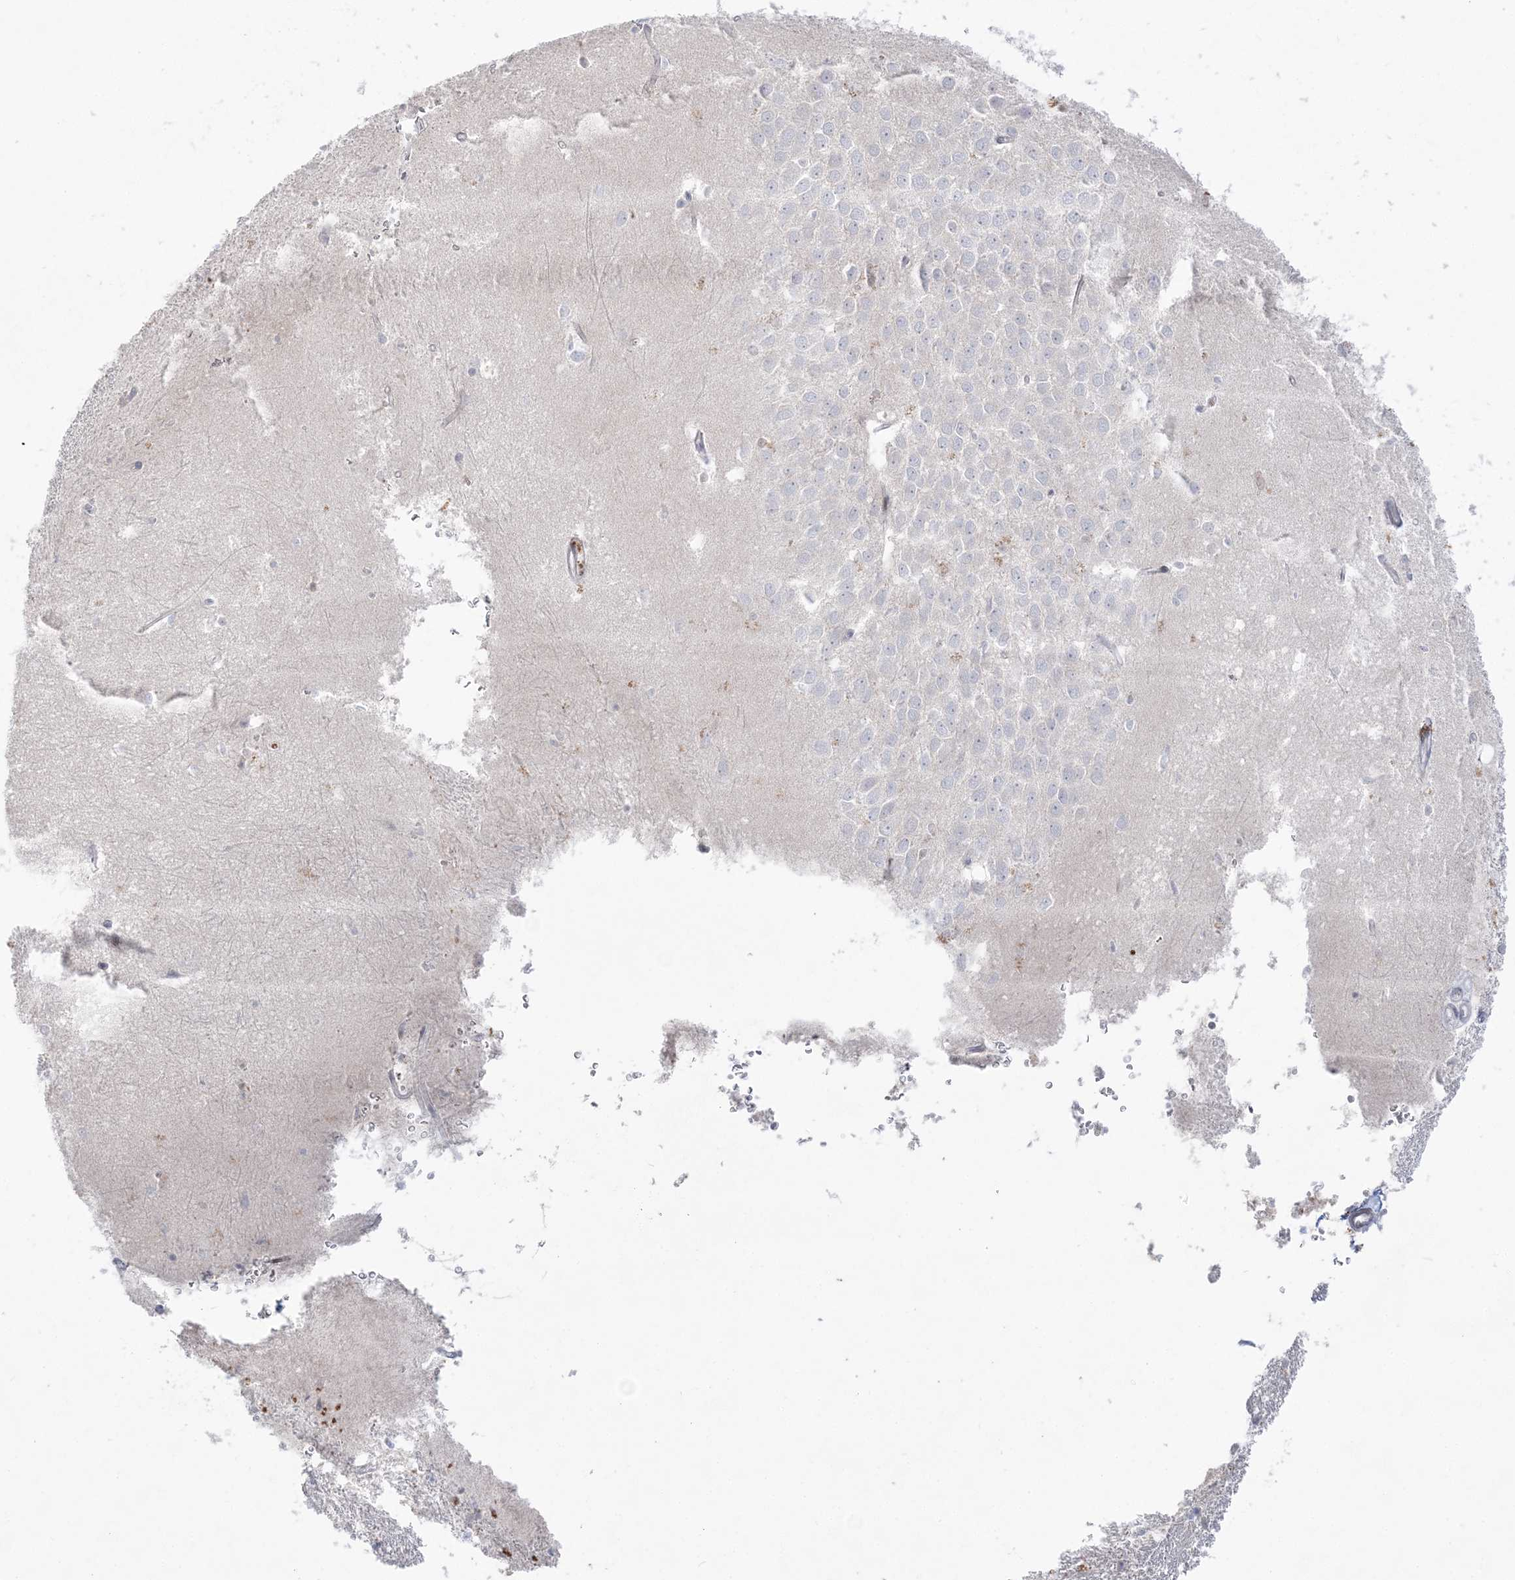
{"staining": {"intensity": "negative", "quantity": "none", "location": "none"}, "tissue": "hippocampus", "cell_type": "Glial cells", "image_type": "normal", "snomed": [{"axis": "morphology", "description": "Normal tissue, NOS"}, {"axis": "topography", "description": "Hippocampus"}], "caption": "A high-resolution image shows IHC staining of unremarkable hippocampus, which shows no significant expression in glial cells. Brightfield microscopy of immunohistochemistry stained with DAB (3,3'-diaminobenzidine) (brown) and hematoxylin (blue), captured at high magnification.", "gene": "SH3BP4", "patient": {"sex": "female", "age": 64}}